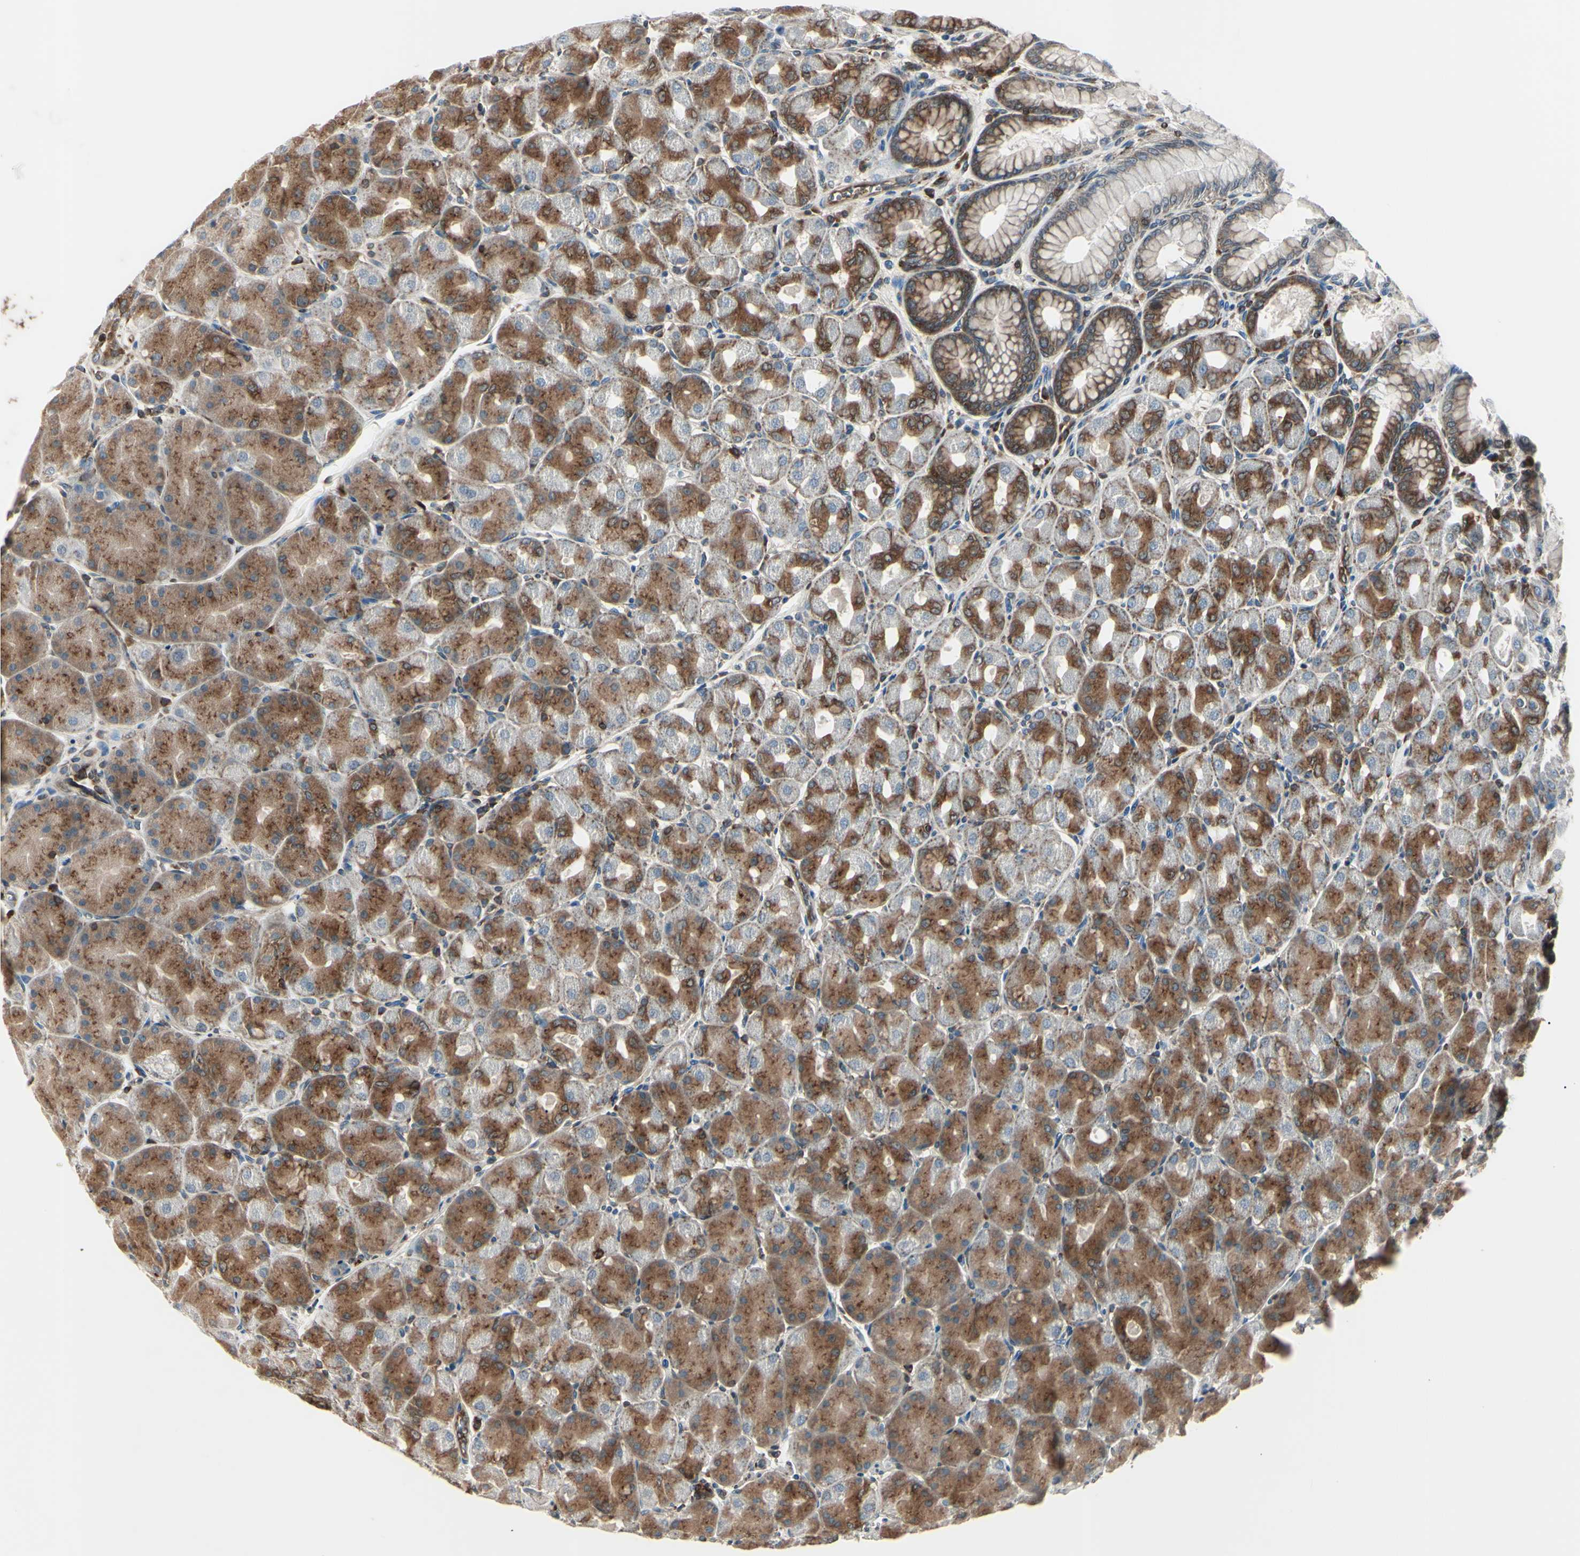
{"staining": {"intensity": "moderate", "quantity": "25%-75%", "location": "cytoplasmic/membranous"}, "tissue": "stomach", "cell_type": "Glandular cells", "image_type": "normal", "snomed": [{"axis": "morphology", "description": "Normal tissue, NOS"}, {"axis": "topography", "description": "Stomach, upper"}], "caption": "Immunohistochemical staining of normal human stomach displays moderate cytoplasmic/membranous protein positivity in approximately 25%-75% of glandular cells.", "gene": "MAPRE1", "patient": {"sex": "female", "age": 56}}